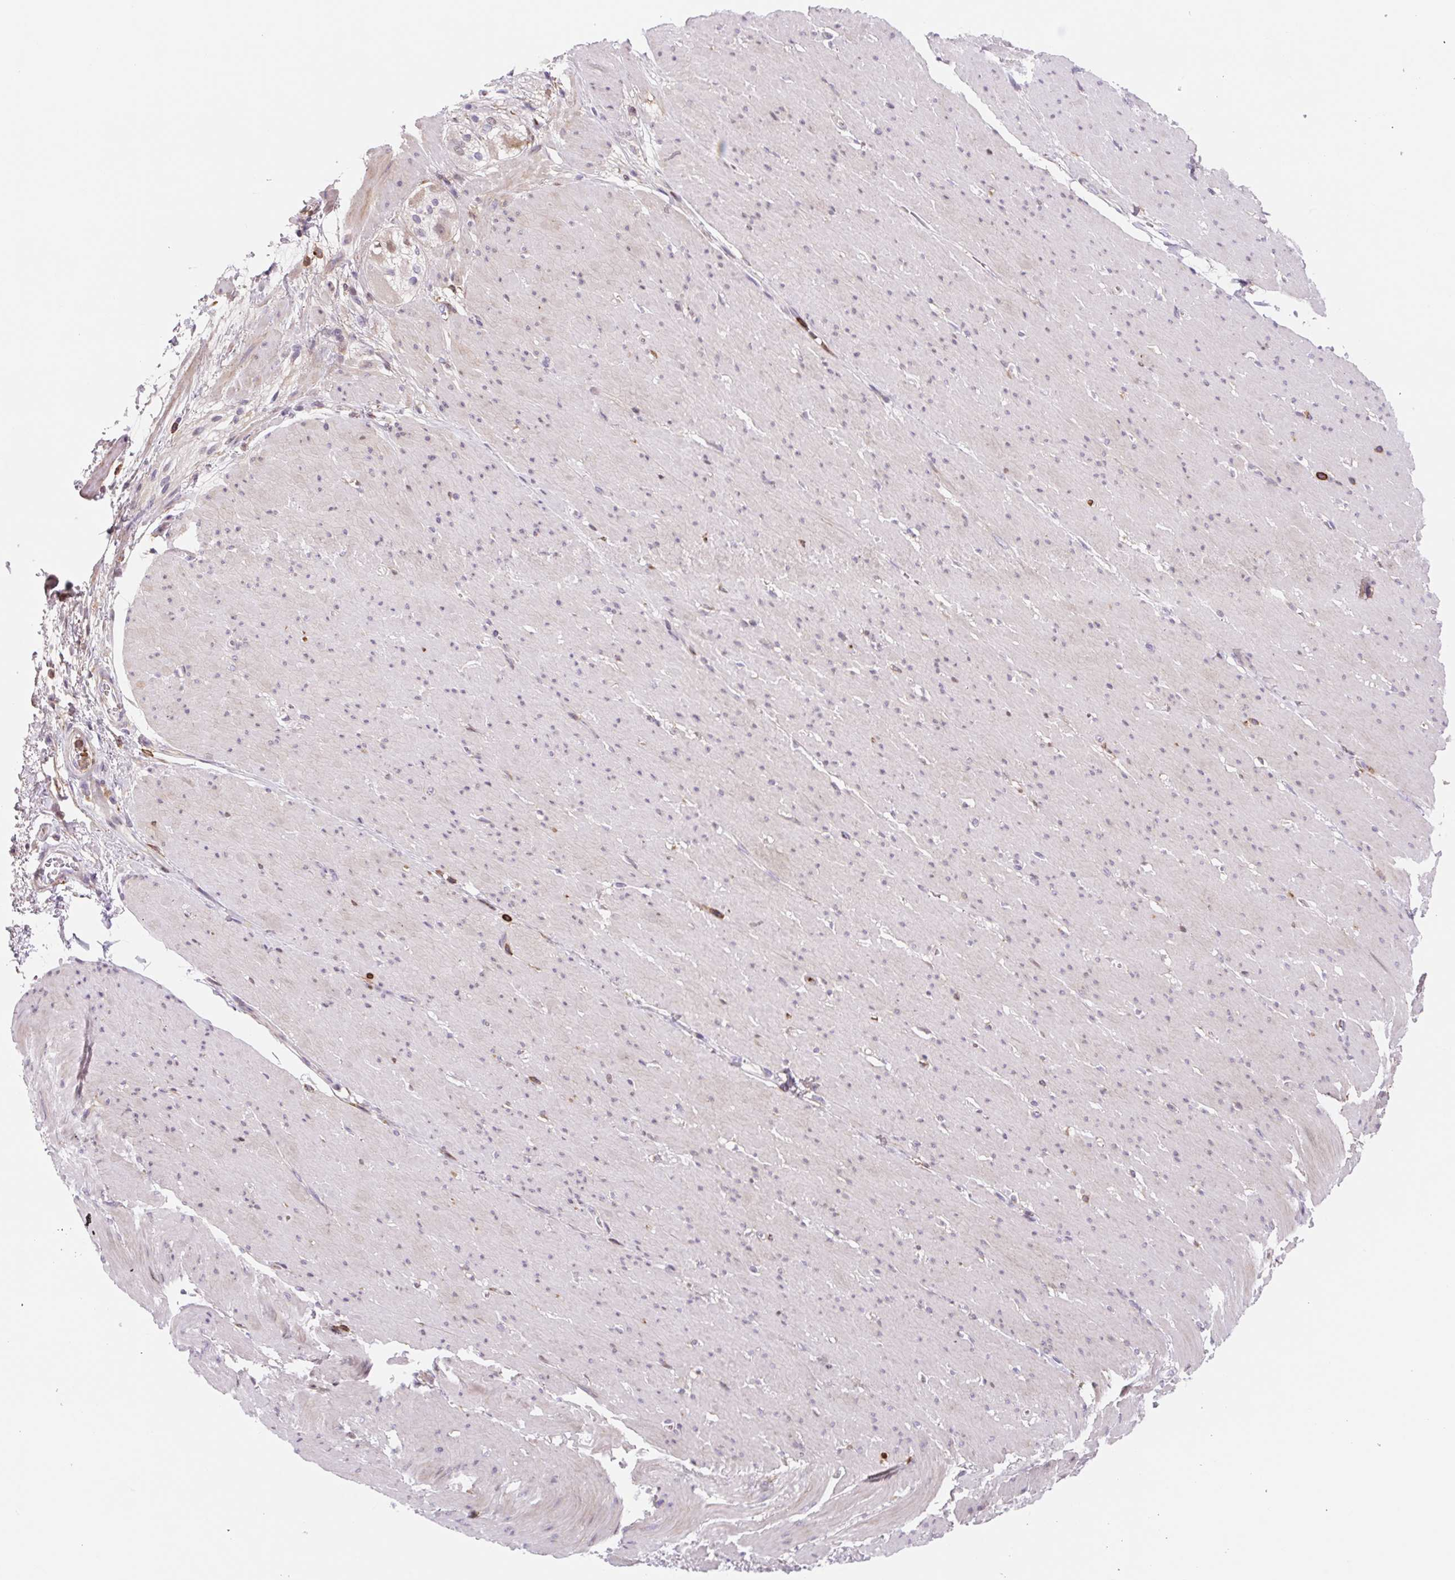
{"staining": {"intensity": "moderate", "quantity": "<25%", "location": "cytoplasmic/membranous"}, "tissue": "smooth muscle", "cell_type": "Smooth muscle cells", "image_type": "normal", "snomed": [{"axis": "morphology", "description": "Normal tissue, NOS"}, {"axis": "topography", "description": "Smooth muscle"}, {"axis": "topography", "description": "Rectum"}], "caption": "Immunohistochemical staining of normal human smooth muscle reveals low levels of moderate cytoplasmic/membranous staining in about <25% of smooth muscle cells. (Brightfield microscopy of DAB IHC at high magnification).", "gene": "TPRG1", "patient": {"sex": "male", "age": 53}}